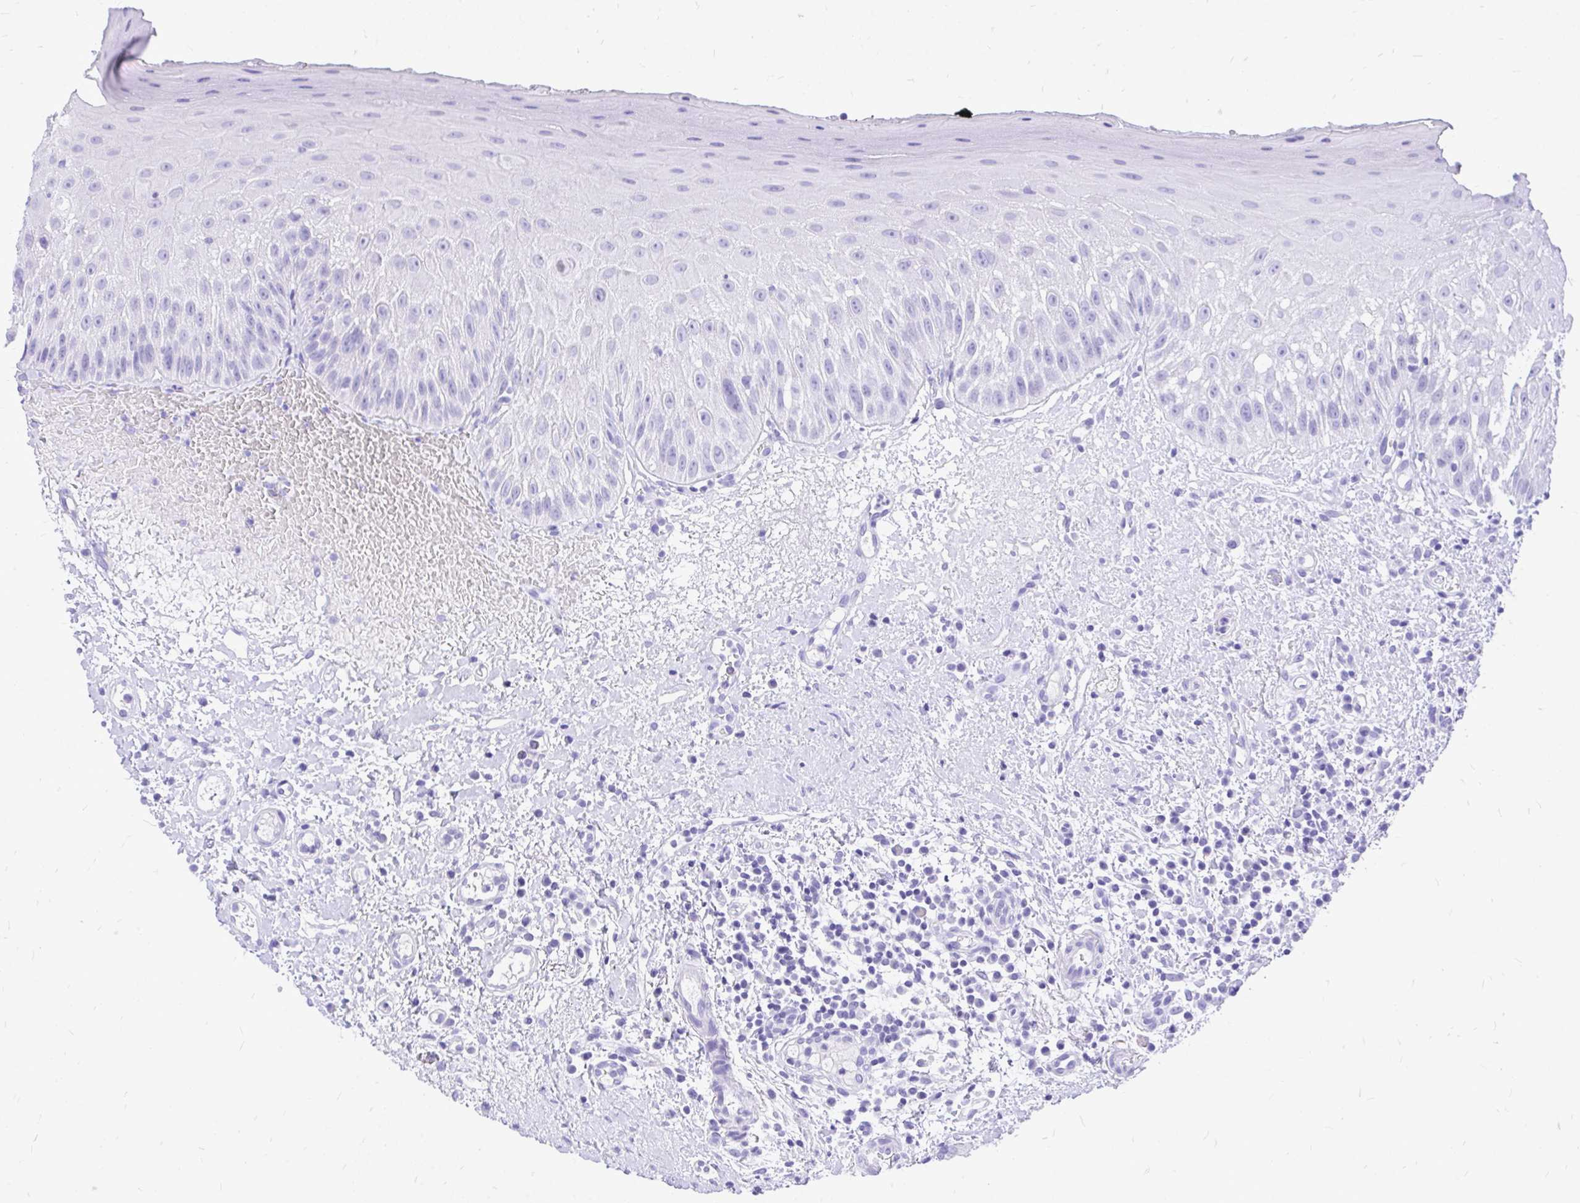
{"staining": {"intensity": "negative", "quantity": "none", "location": "none"}, "tissue": "oral mucosa", "cell_type": "Squamous epithelial cells", "image_type": "normal", "snomed": [{"axis": "morphology", "description": "Normal tissue, NOS"}, {"axis": "topography", "description": "Oral tissue"}, {"axis": "topography", "description": "Tounge, NOS"}], "caption": "DAB (3,3'-diaminobenzidine) immunohistochemical staining of normal oral mucosa displays no significant positivity in squamous epithelial cells.", "gene": "MON1A", "patient": {"sex": "male", "age": 83}}